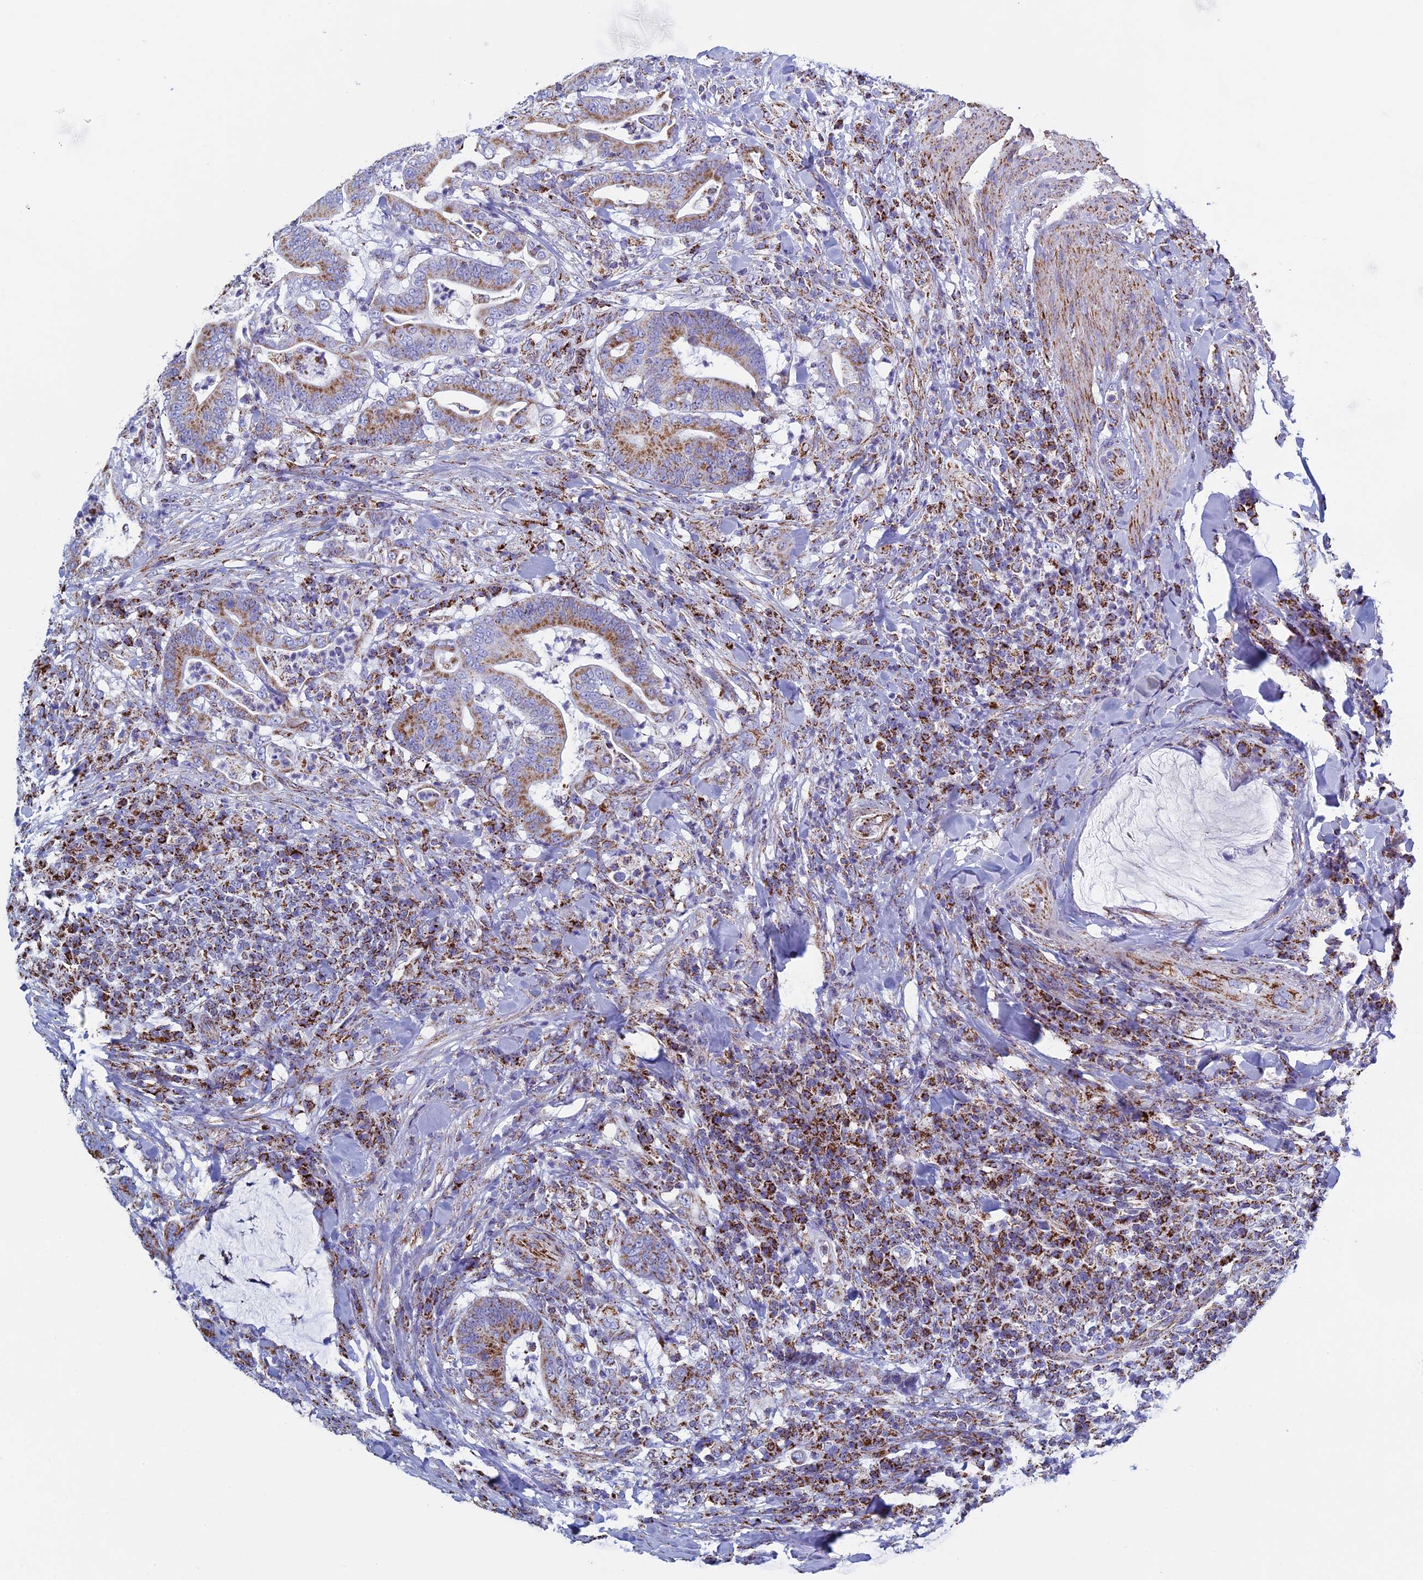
{"staining": {"intensity": "moderate", "quantity": ">75%", "location": "cytoplasmic/membranous"}, "tissue": "colorectal cancer", "cell_type": "Tumor cells", "image_type": "cancer", "snomed": [{"axis": "morphology", "description": "Adenocarcinoma, NOS"}, {"axis": "topography", "description": "Colon"}], "caption": "This image demonstrates colorectal cancer stained with IHC to label a protein in brown. The cytoplasmic/membranous of tumor cells show moderate positivity for the protein. Nuclei are counter-stained blue.", "gene": "UQCRFS1", "patient": {"sex": "female", "age": 66}}